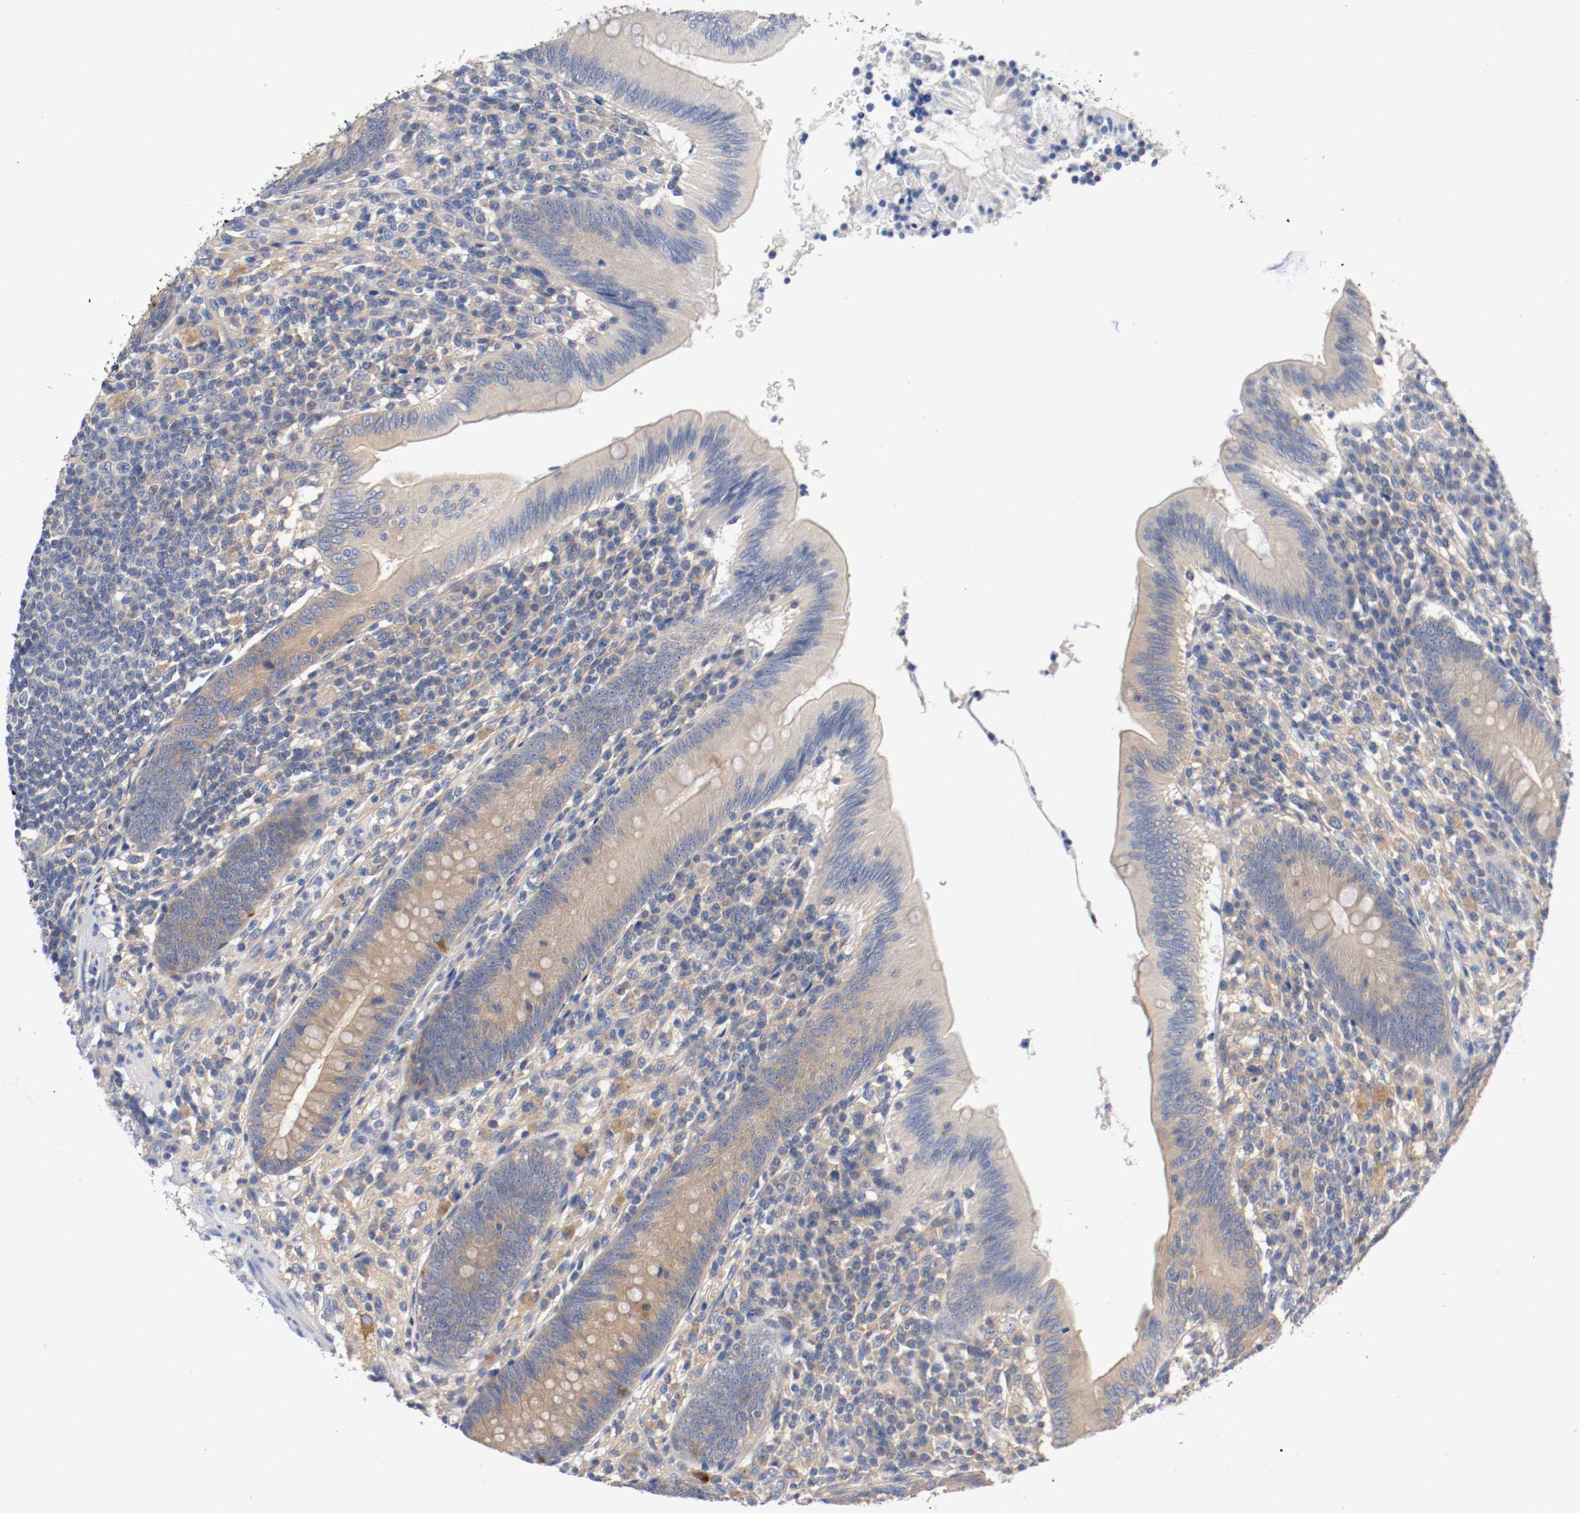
{"staining": {"intensity": "moderate", "quantity": ">75%", "location": "cytoplasmic/membranous"}, "tissue": "appendix", "cell_type": "Glandular cells", "image_type": "normal", "snomed": [{"axis": "morphology", "description": "Normal tissue, NOS"}, {"axis": "morphology", "description": "Inflammation, NOS"}, {"axis": "topography", "description": "Appendix"}], "caption": "Immunohistochemistry micrograph of normal appendix: human appendix stained using IHC exhibits medium levels of moderate protein expression localized specifically in the cytoplasmic/membranous of glandular cells, appearing as a cytoplasmic/membranous brown color.", "gene": "HGS", "patient": {"sex": "male", "age": 46}}